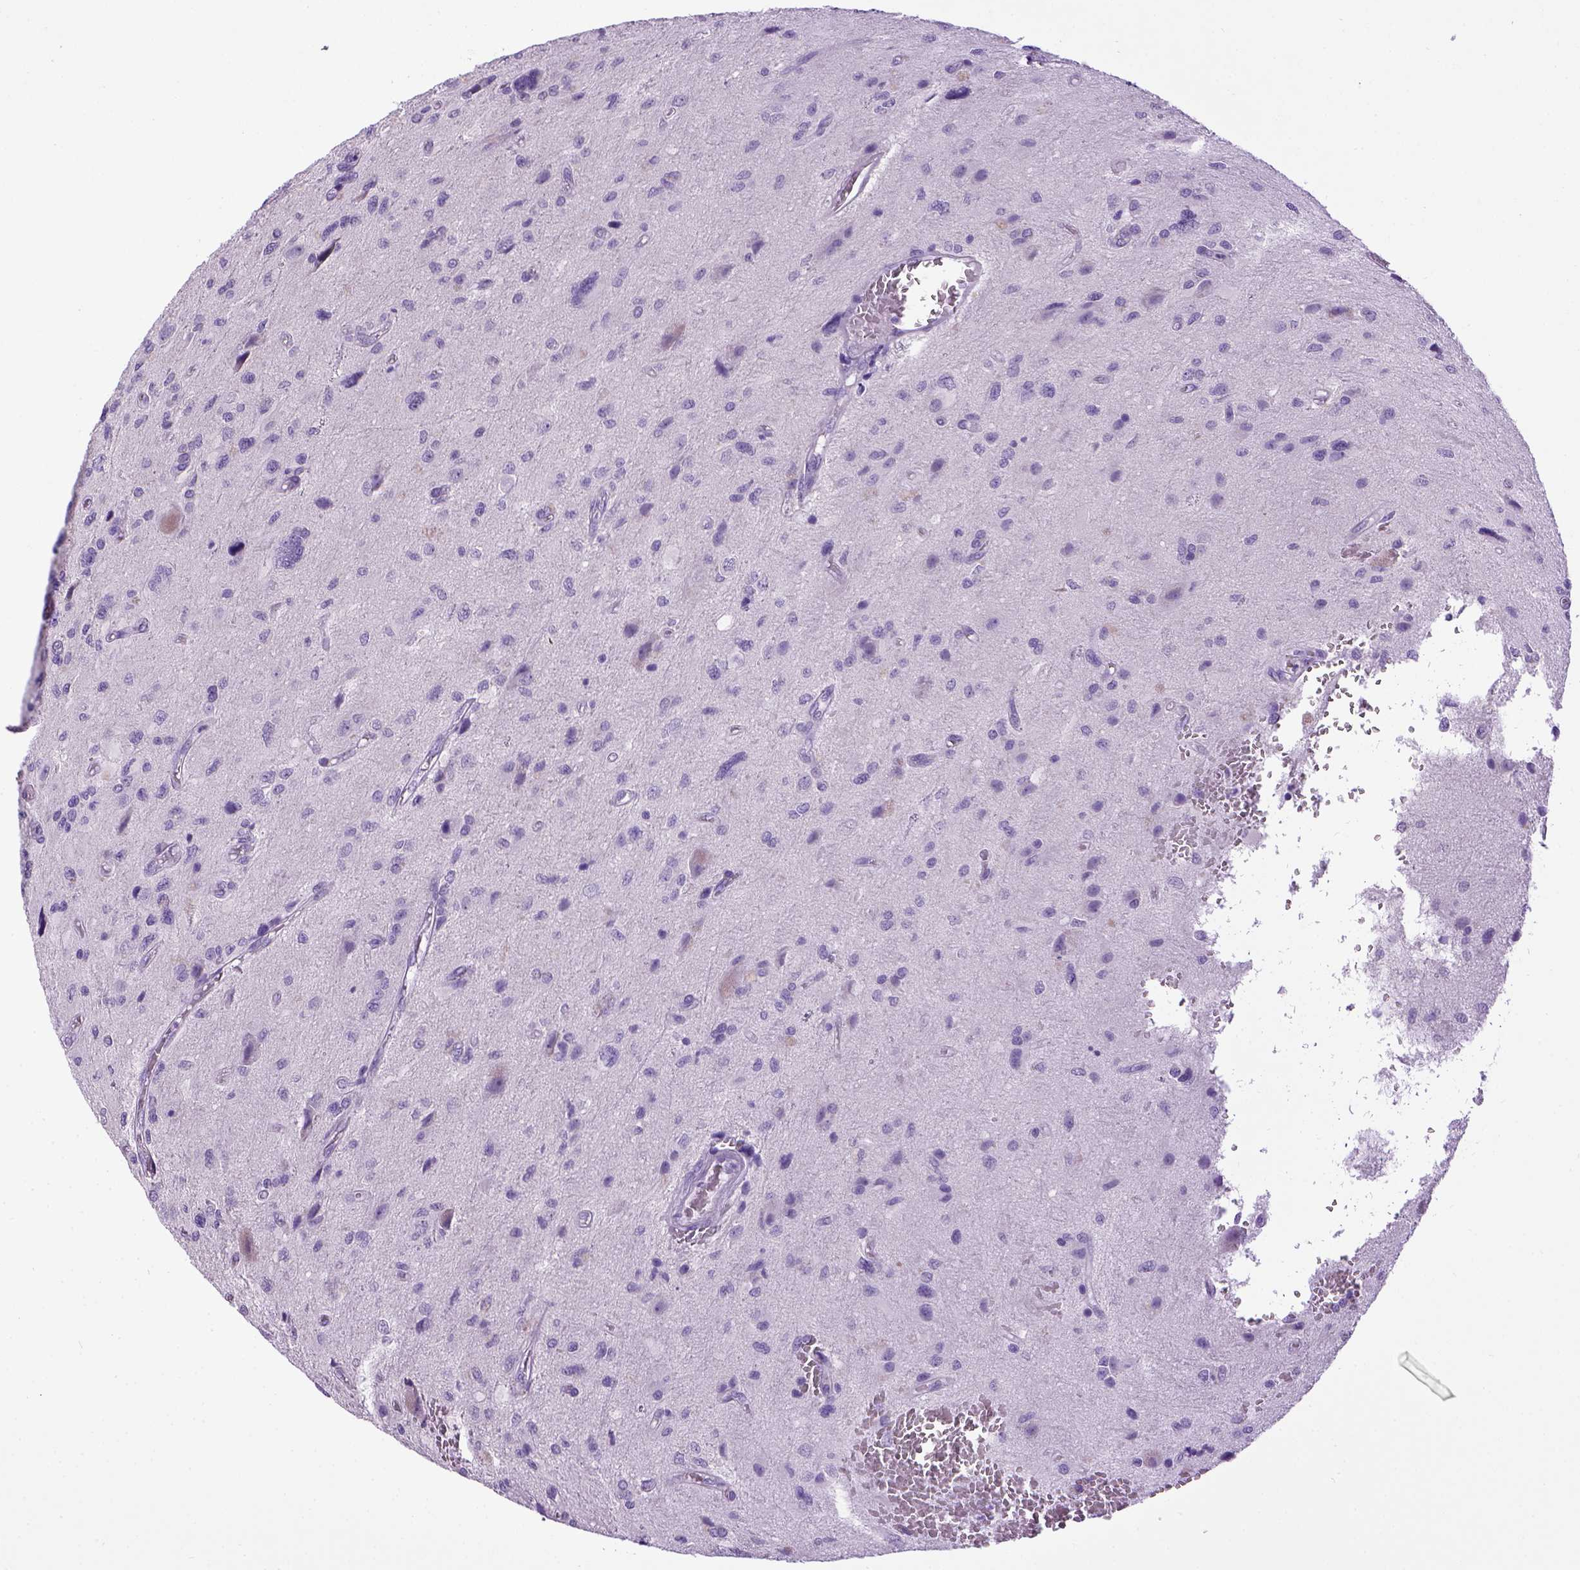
{"staining": {"intensity": "negative", "quantity": "none", "location": "none"}, "tissue": "glioma", "cell_type": "Tumor cells", "image_type": "cancer", "snomed": [{"axis": "morphology", "description": "Glioma, malignant, NOS"}, {"axis": "morphology", "description": "Glioma, malignant, High grade"}, {"axis": "topography", "description": "Brain"}], "caption": "Tumor cells show no significant staining in glioma.", "gene": "CDH1", "patient": {"sex": "female", "age": 71}}